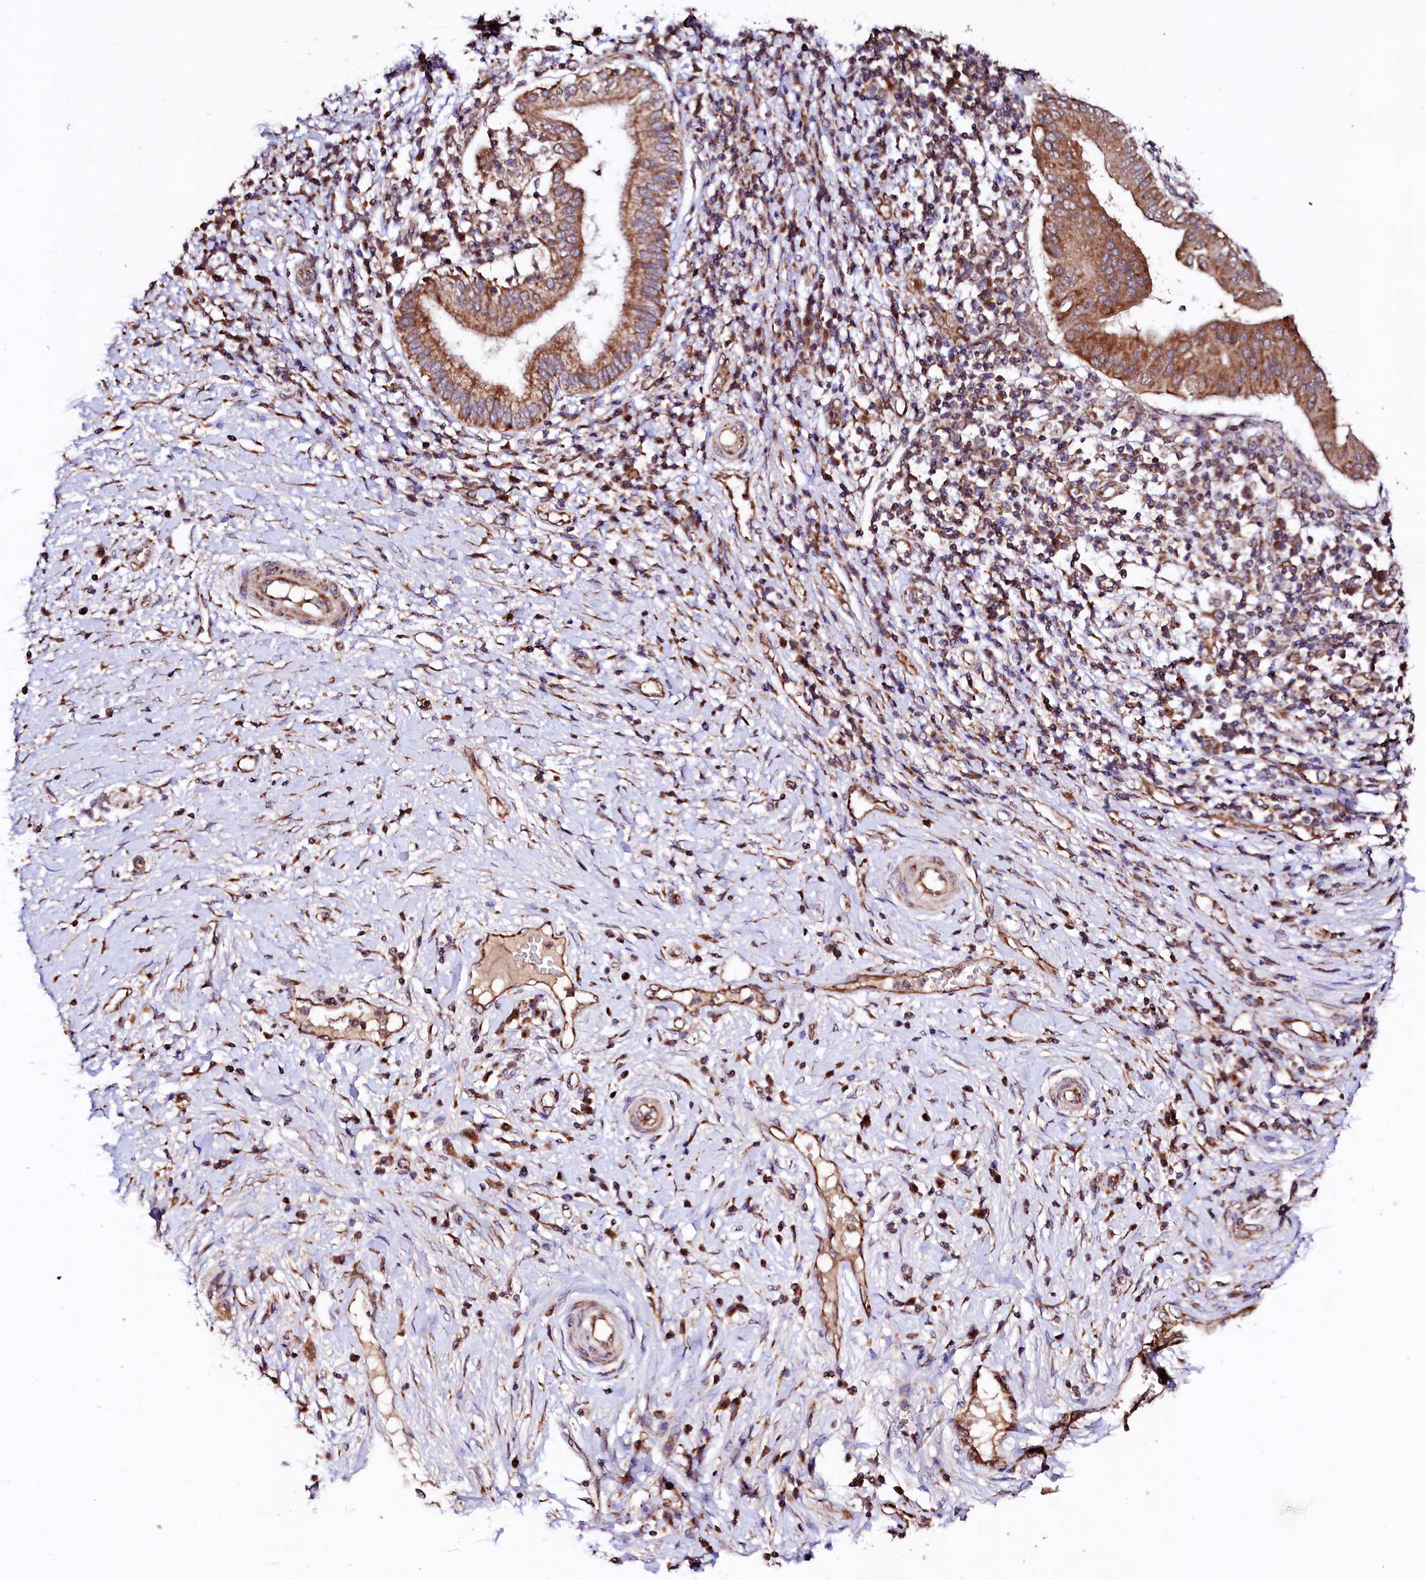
{"staining": {"intensity": "moderate", "quantity": ">75%", "location": "cytoplasmic/membranous"}, "tissue": "pancreatic cancer", "cell_type": "Tumor cells", "image_type": "cancer", "snomed": [{"axis": "morphology", "description": "Adenocarcinoma, NOS"}, {"axis": "topography", "description": "Pancreas"}], "caption": "Immunohistochemical staining of pancreatic cancer shows medium levels of moderate cytoplasmic/membranous staining in approximately >75% of tumor cells.", "gene": "UBE3C", "patient": {"sex": "male", "age": 68}}